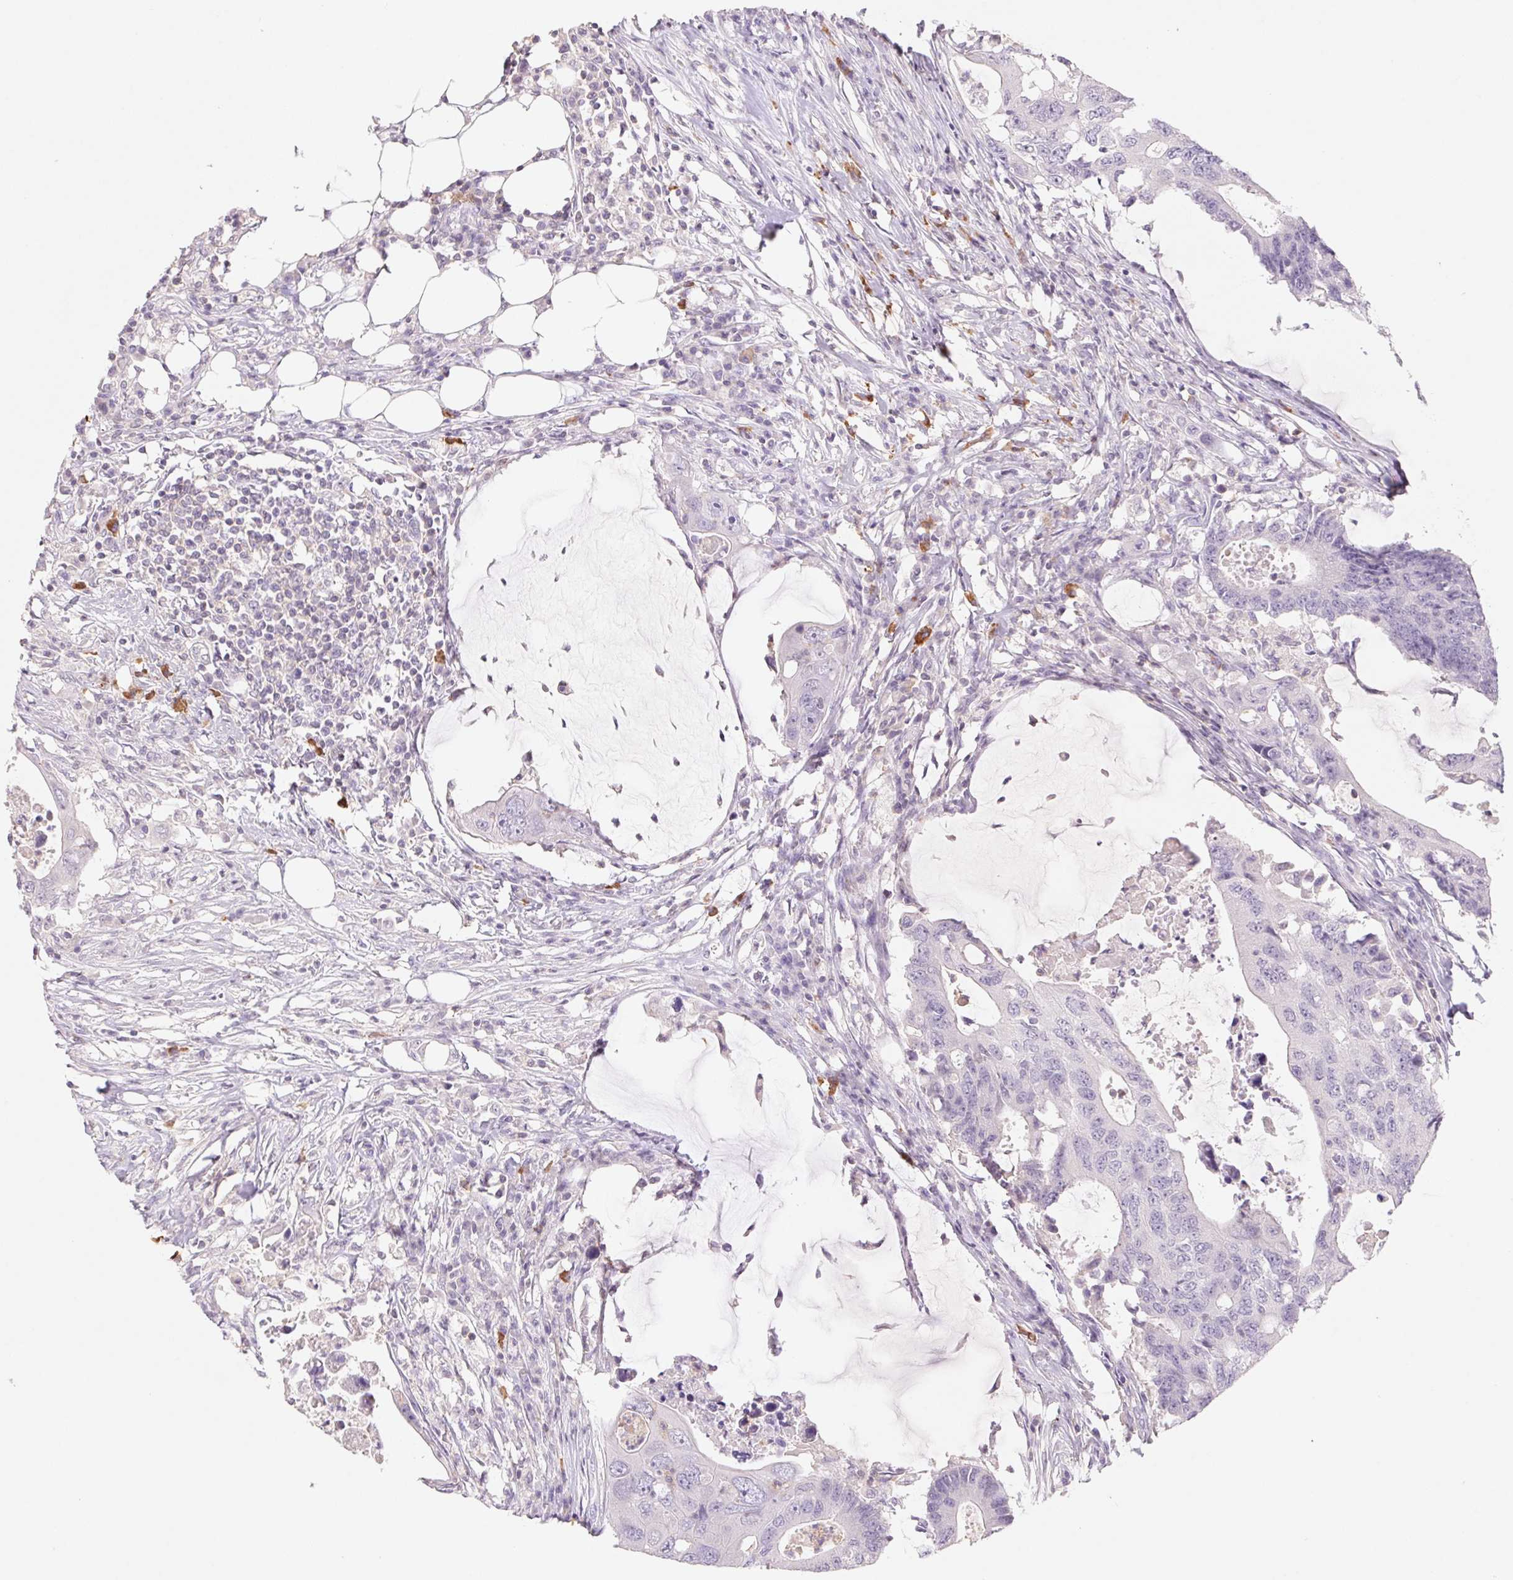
{"staining": {"intensity": "negative", "quantity": "none", "location": "none"}, "tissue": "colorectal cancer", "cell_type": "Tumor cells", "image_type": "cancer", "snomed": [{"axis": "morphology", "description": "Adenocarcinoma, NOS"}, {"axis": "topography", "description": "Colon"}], "caption": "The immunohistochemistry image has no significant staining in tumor cells of colorectal cancer (adenocarcinoma) tissue.", "gene": "KIF26A", "patient": {"sex": "male", "age": 71}}